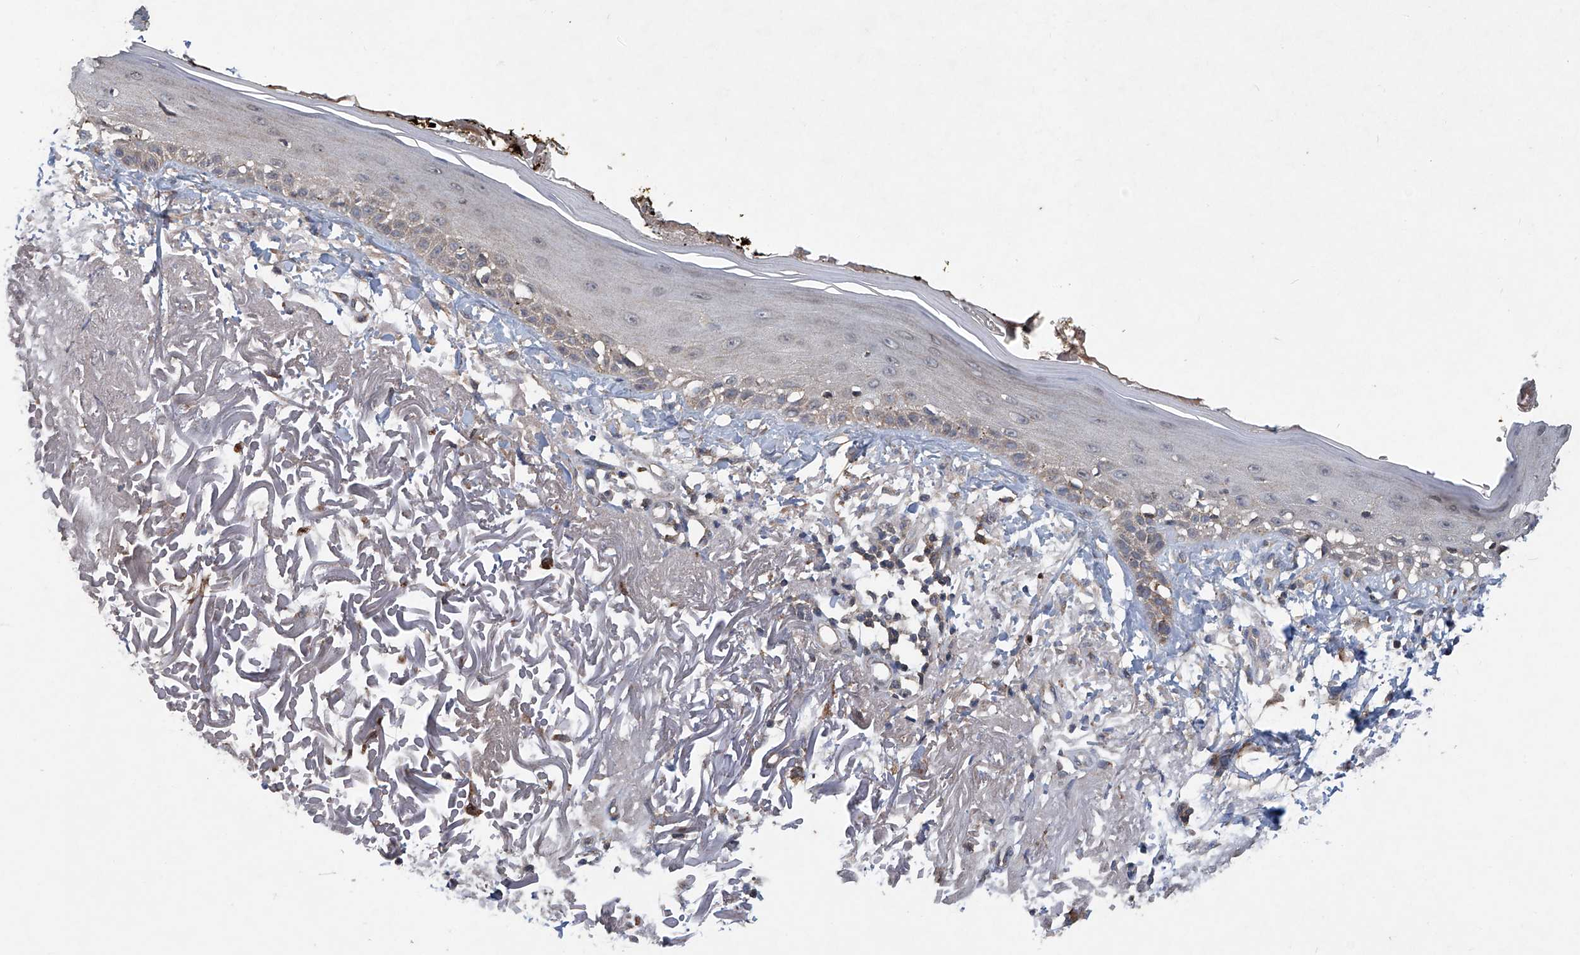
{"staining": {"intensity": "moderate", "quantity": ">75%", "location": "cytoplasmic/membranous"}, "tissue": "skin", "cell_type": "Fibroblasts", "image_type": "normal", "snomed": [{"axis": "morphology", "description": "Normal tissue, NOS"}, {"axis": "topography", "description": "Skin"}, {"axis": "topography", "description": "Skeletal muscle"}], "caption": "Protein staining of unremarkable skin displays moderate cytoplasmic/membranous expression in approximately >75% of fibroblasts. Using DAB (brown) and hematoxylin (blue) stains, captured at high magnification using brightfield microscopy.", "gene": "SUMF2", "patient": {"sex": "male", "age": 83}}